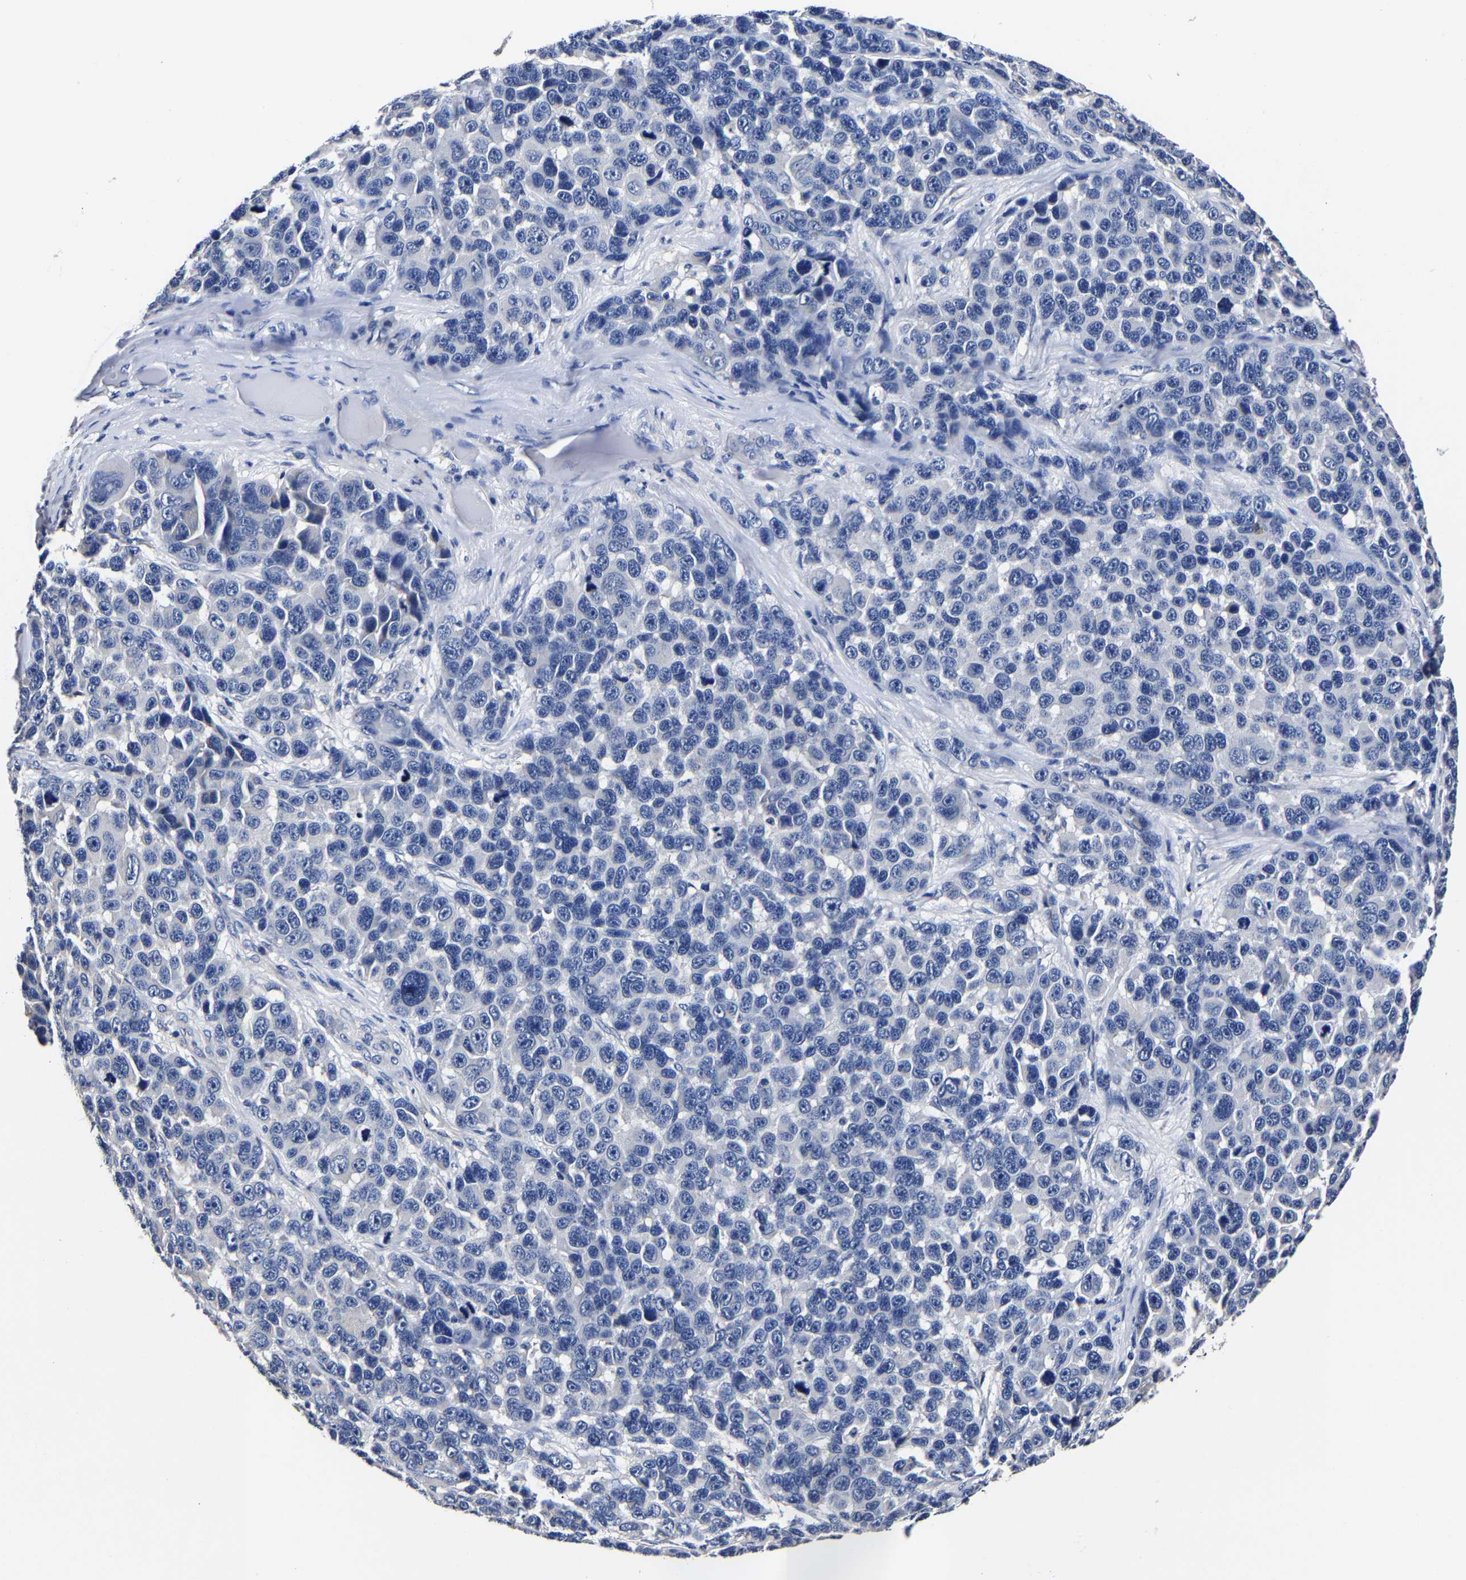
{"staining": {"intensity": "negative", "quantity": "none", "location": "none"}, "tissue": "melanoma", "cell_type": "Tumor cells", "image_type": "cancer", "snomed": [{"axis": "morphology", "description": "Malignant melanoma, NOS"}, {"axis": "topography", "description": "Skin"}], "caption": "This is a photomicrograph of immunohistochemistry staining of malignant melanoma, which shows no staining in tumor cells.", "gene": "AKAP4", "patient": {"sex": "male", "age": 53}}